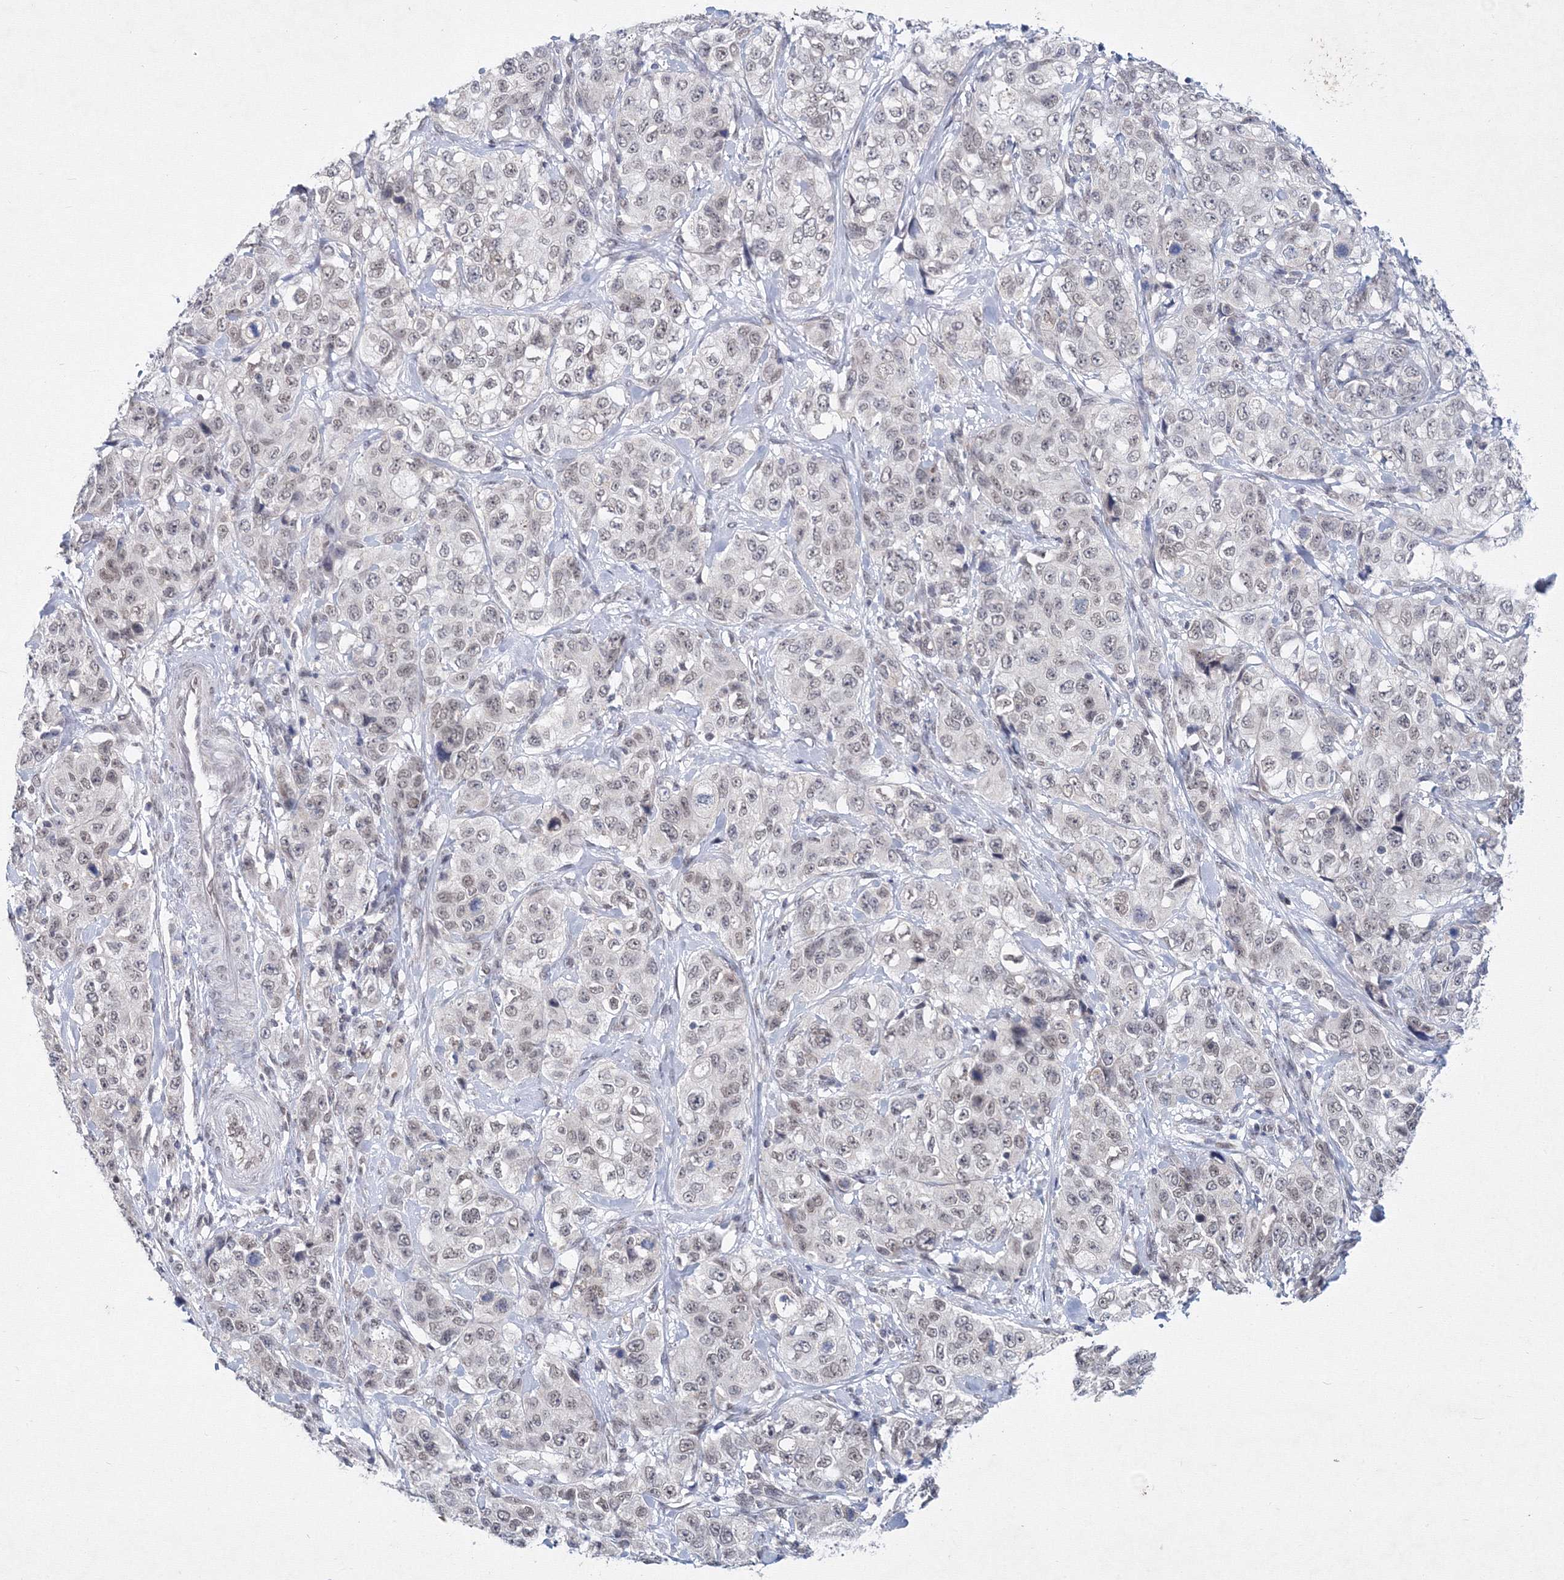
{"staining": {"intensity": "negative", "quantity": "none", "location": "none"}, "tissue": "stomach cancer", "cell_type": "Tumor cells", "image_type": "cancer", "snomed": [{"axis": "morphology", "description": "Adenocarcinoma, NOS"}, {"axis": "topography", "description": "Stomach"}], "caption": "Stomach cancer (adenocarcinoma) stained for a protein using IHC shows no positivity tumor cells.", "gene": "SF3B6", "patient": {"sex": "male", "age": 48}}